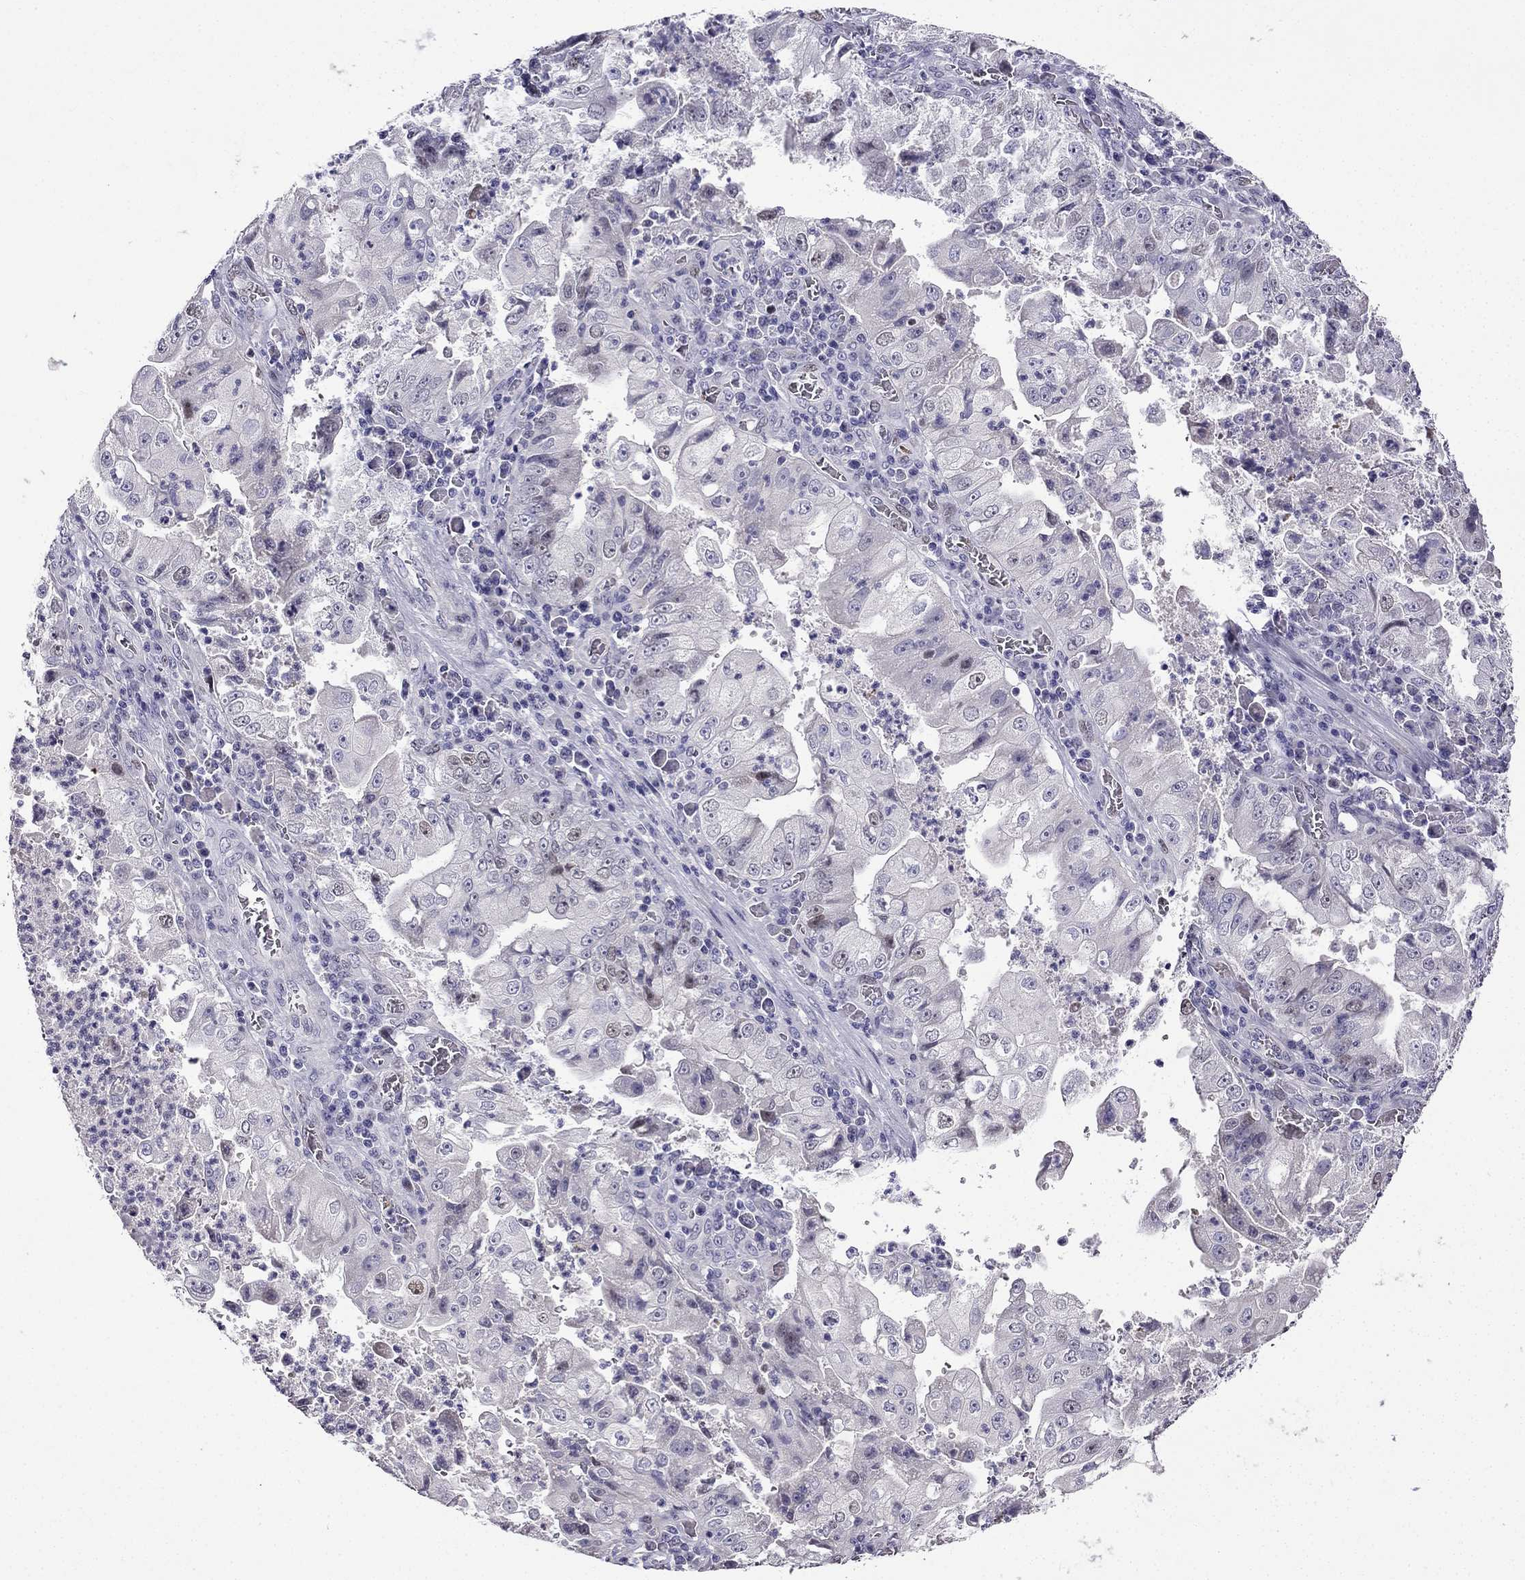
{"staining": {"intensity": "weak", "quantity": "<25%", "location": "nuclear"}, "tissue": "stomach cancer", "cell_type": "Tumor cells", "image_type": "cancer", "snomed": [{"axis": "morphology", "description": "Adenocarcinoma, NOS"}, {"axis": "topography", "description": "Stomach"}], "caption": "Tumor cells show no significant positivity in stomach cancer. (Brightfield microscopy of DAB (3,3'-diaminobenzidine) immunohistochemistry (IHC) at high magnification).", "gene": "UHRF1", "patient": {"sex": "male", "age": 76}}